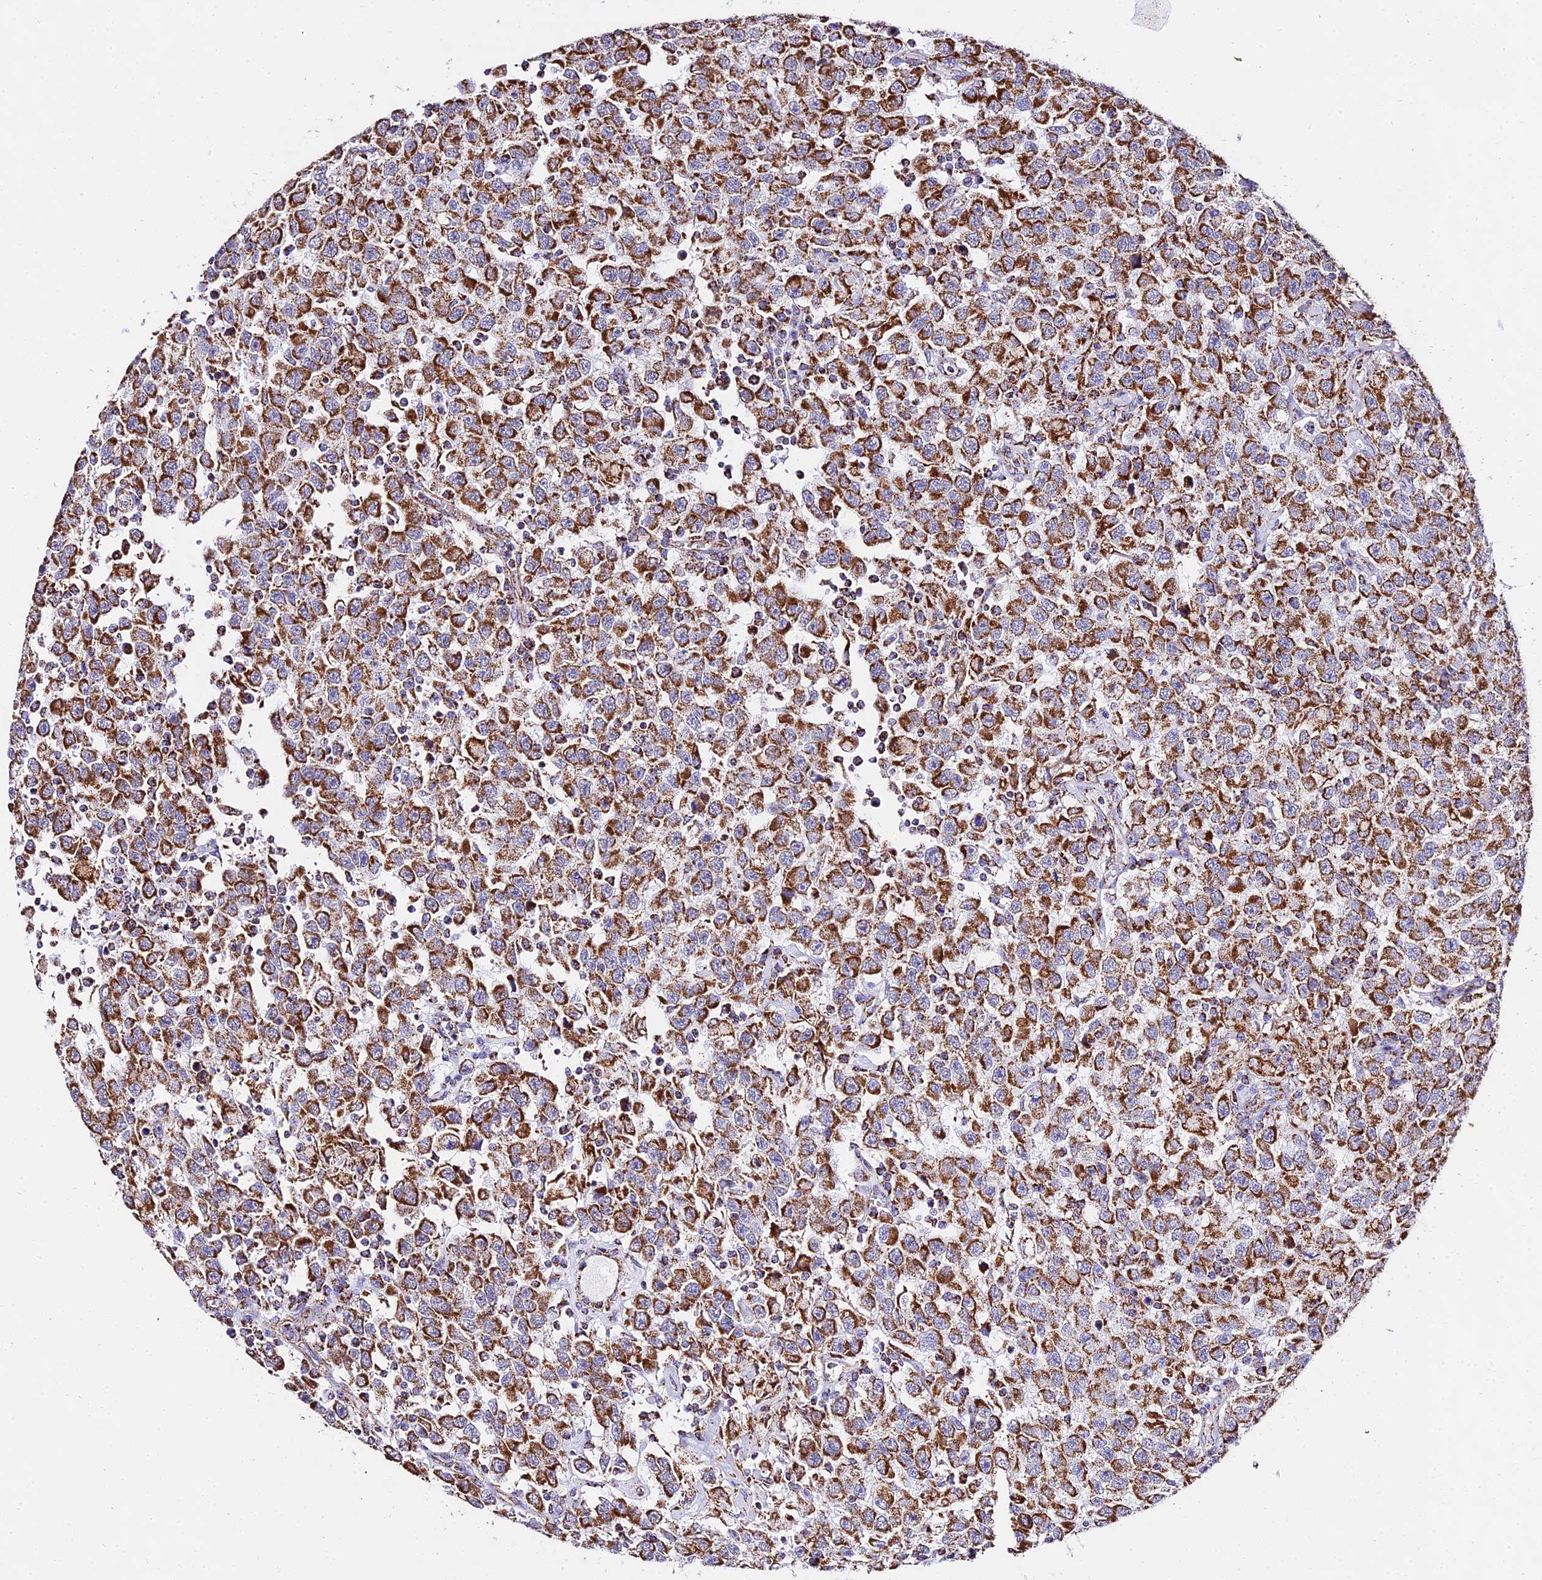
{"staining": {"intensity": "strong", "quantity": ">75%", "location": "cytoplasmic/membranous"}, "tissue": "testis cancer", "cell_type": "Tumor cells", "image_type": "cancer", "snomed": [{"axis": "morphology", "description": "Seminoma, NOS"}, {"axis": "topography", "description": "Testis"}], "caption": "This histopathology image demonstrates testis cancer (seminoma) stained with IHC to label a protein in brown. The cytoplasmic/membranous of tumor cells show strong positivity for the protein. Nuclei are counter-stained blue.", "gene": "ATP5PD", "patient": {"sex": "male", "age": 41}}